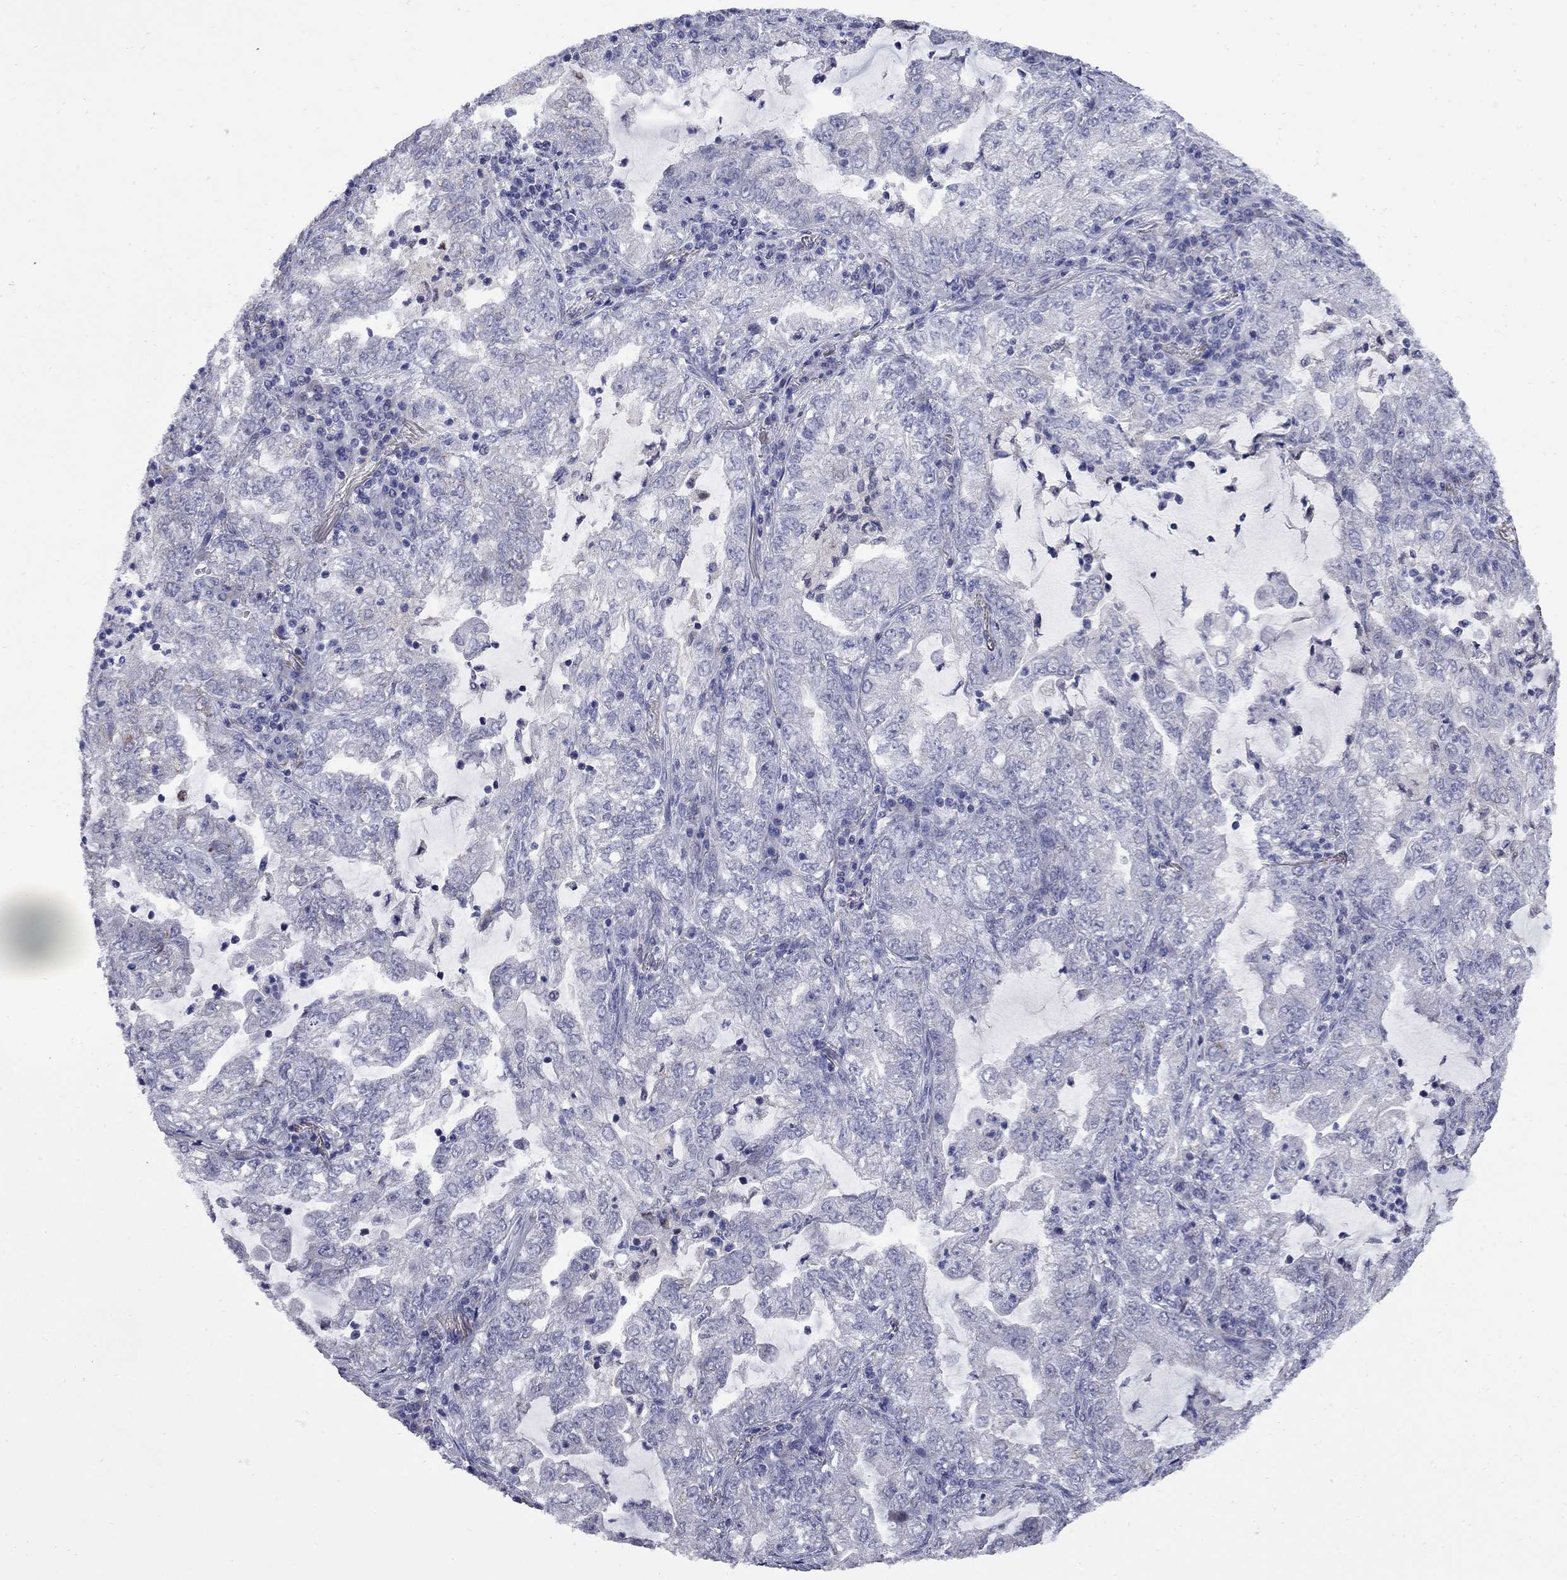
{"staining": {"intensity": "moderate", "quantity": "<25%", "location": "cytoplasmic/membranous"}, "tissue": "lung cancer", "cell_type": "Tumor cells", "image_type": "cancer", "snomed": [{"axis": "morphology", "description": "Adenocarcinoma, NOS"}, {"axis": "topography", "description": "Lung"}], "caption": "Moderate cytoplasmic/membranous protein positivity is appreciated in about <25% of tumor cells in lung cancer.", "gene": "HTR4", "patient": {"sex": "female", "age": 73}}